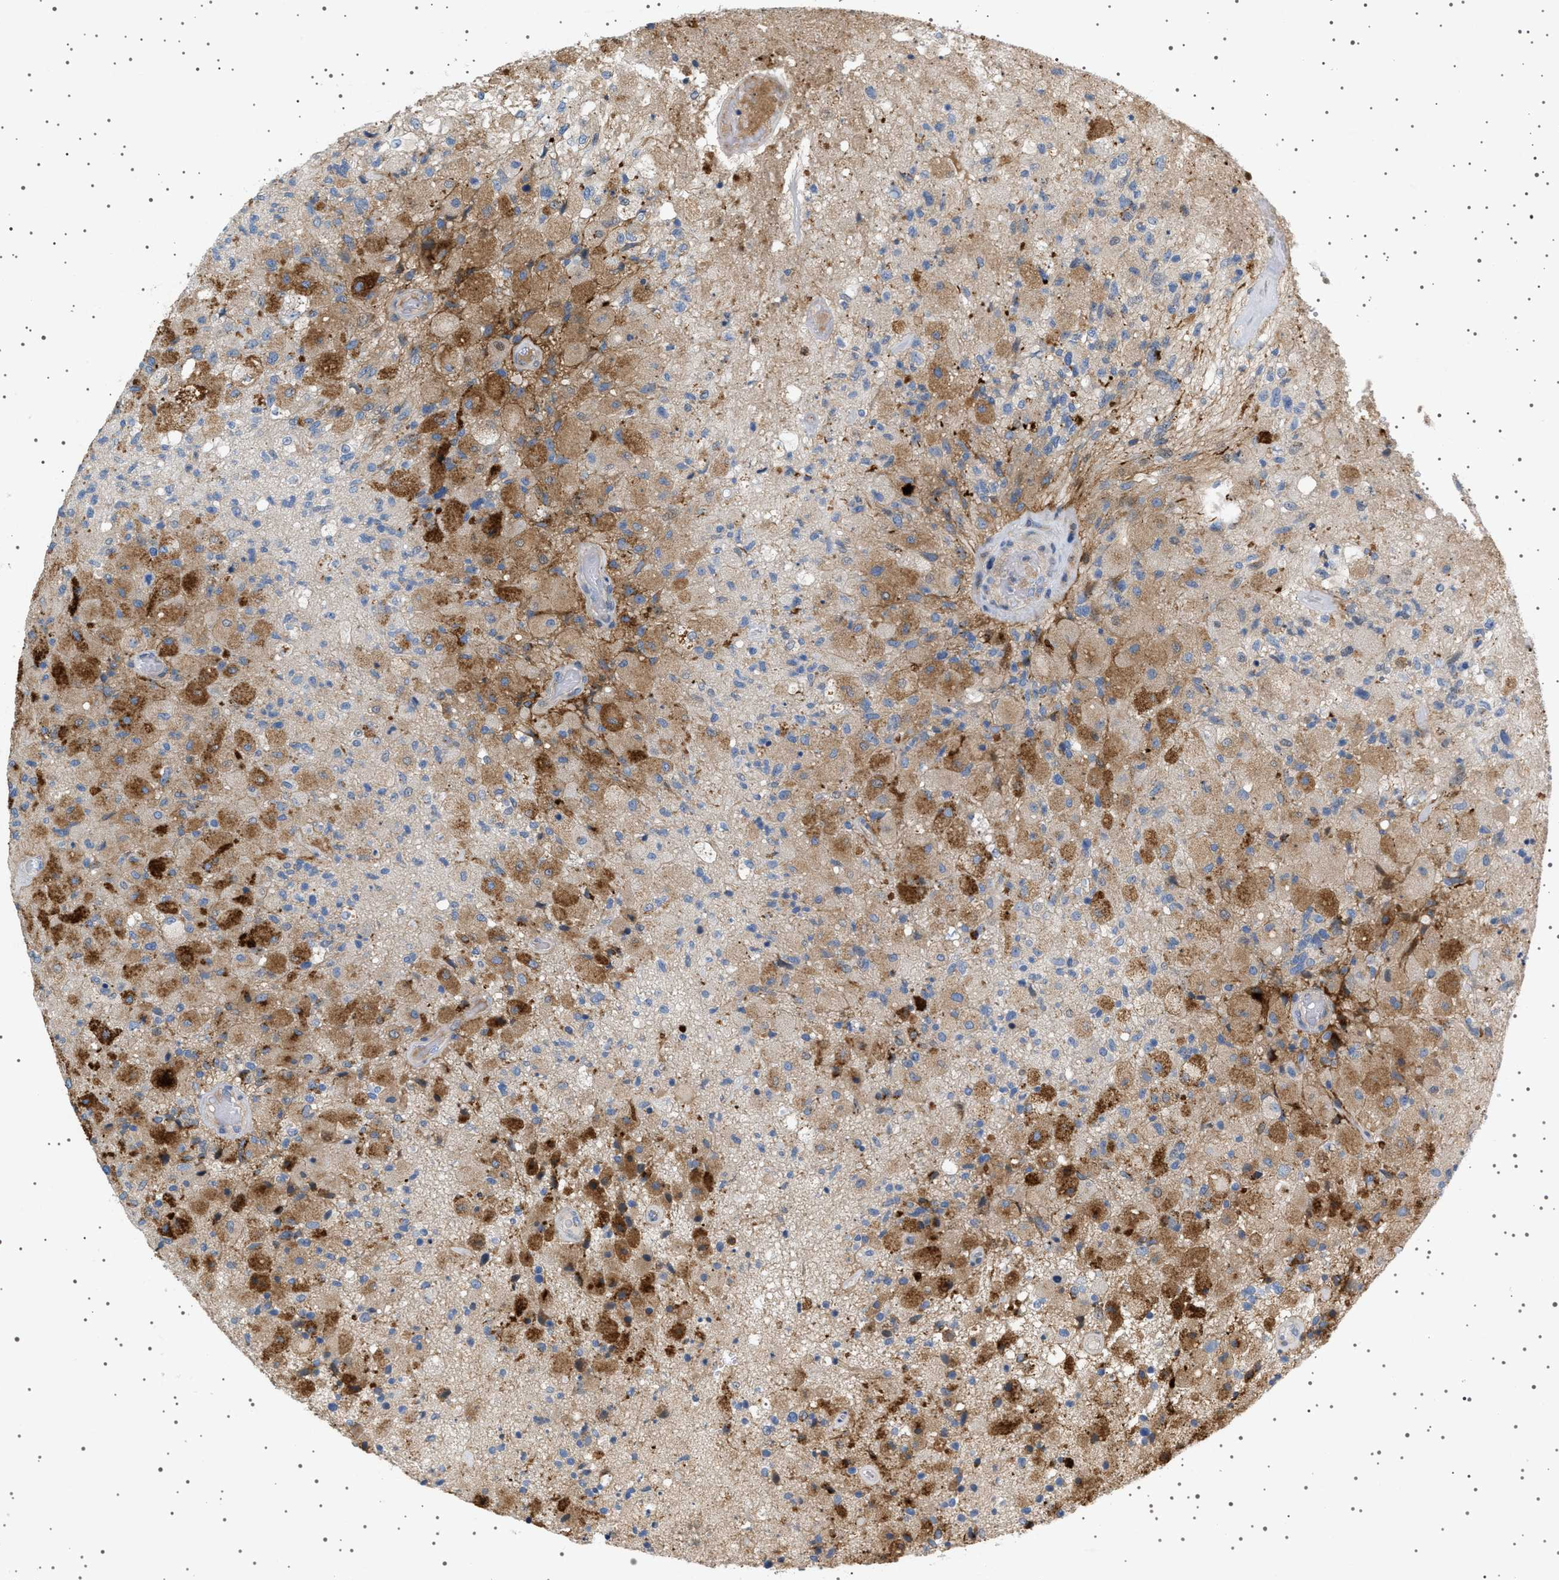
{"staining": {"intensity": "strong", "quantity": "<25%", "location": "cytoplasmic/membranous"}, "tissue": "glioma", "cell_type": "Tumor cells", "image_type": "cancer", "snomed": [{"axis": "morphology", "description": "Normal tissue, NOS"}, {"axis": "morphology", "description": "Glioma, malignant, High grade"}, {"axis": "topography", "description": "Cerebral cortex"}], "caption": "Malignant high-grade glioma was stained to show a protein in brown. There is medium levels of strong cytoplasmic/membranous positivity in approximately <25% of tumor cells. (DAB (3,3'-diaminobenzidine) = brown stain, brightfield microscopy at high magnification).", "gene": "ADCY10", "patient": {"sex": "male", "age": 77}}